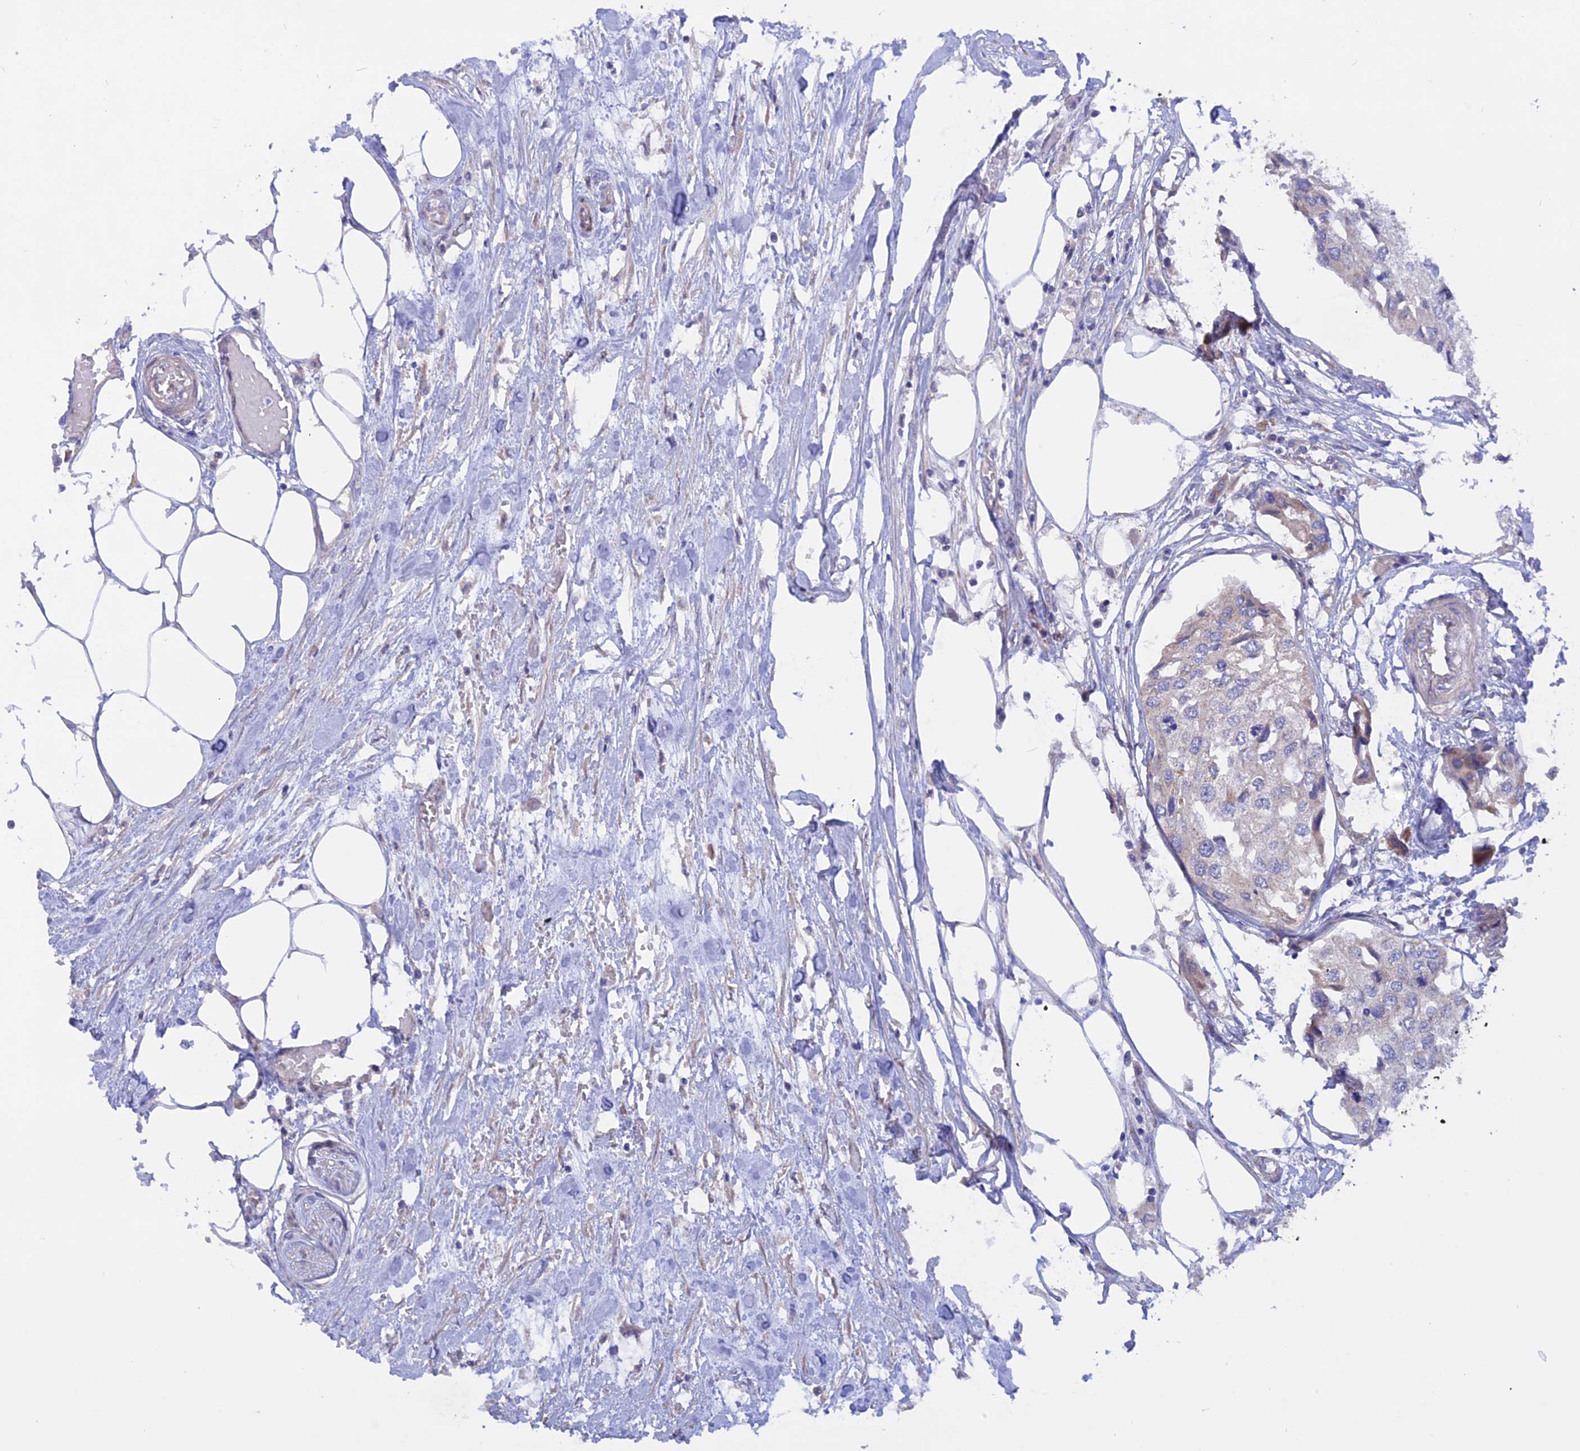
{"staining": {"intensity": "negative", "quantity": "none", "location": "none"}, "tissue": "urothelial cancer", "cell_type": "Tumor cells", "image_type": "cancer", "snomed": [{"axis": "morphology", "description": "Urothelial carcinoma, High grade"}, {"axis": "topography", "description": "Urinary bladder"}], "caption": "DAB immunohistochemical staining of high-grade urothelial carcinoma reveals no significant staining in tumor cells.", "gene": "HYCC1", "patient": {"sex": "male", "age": 64}}